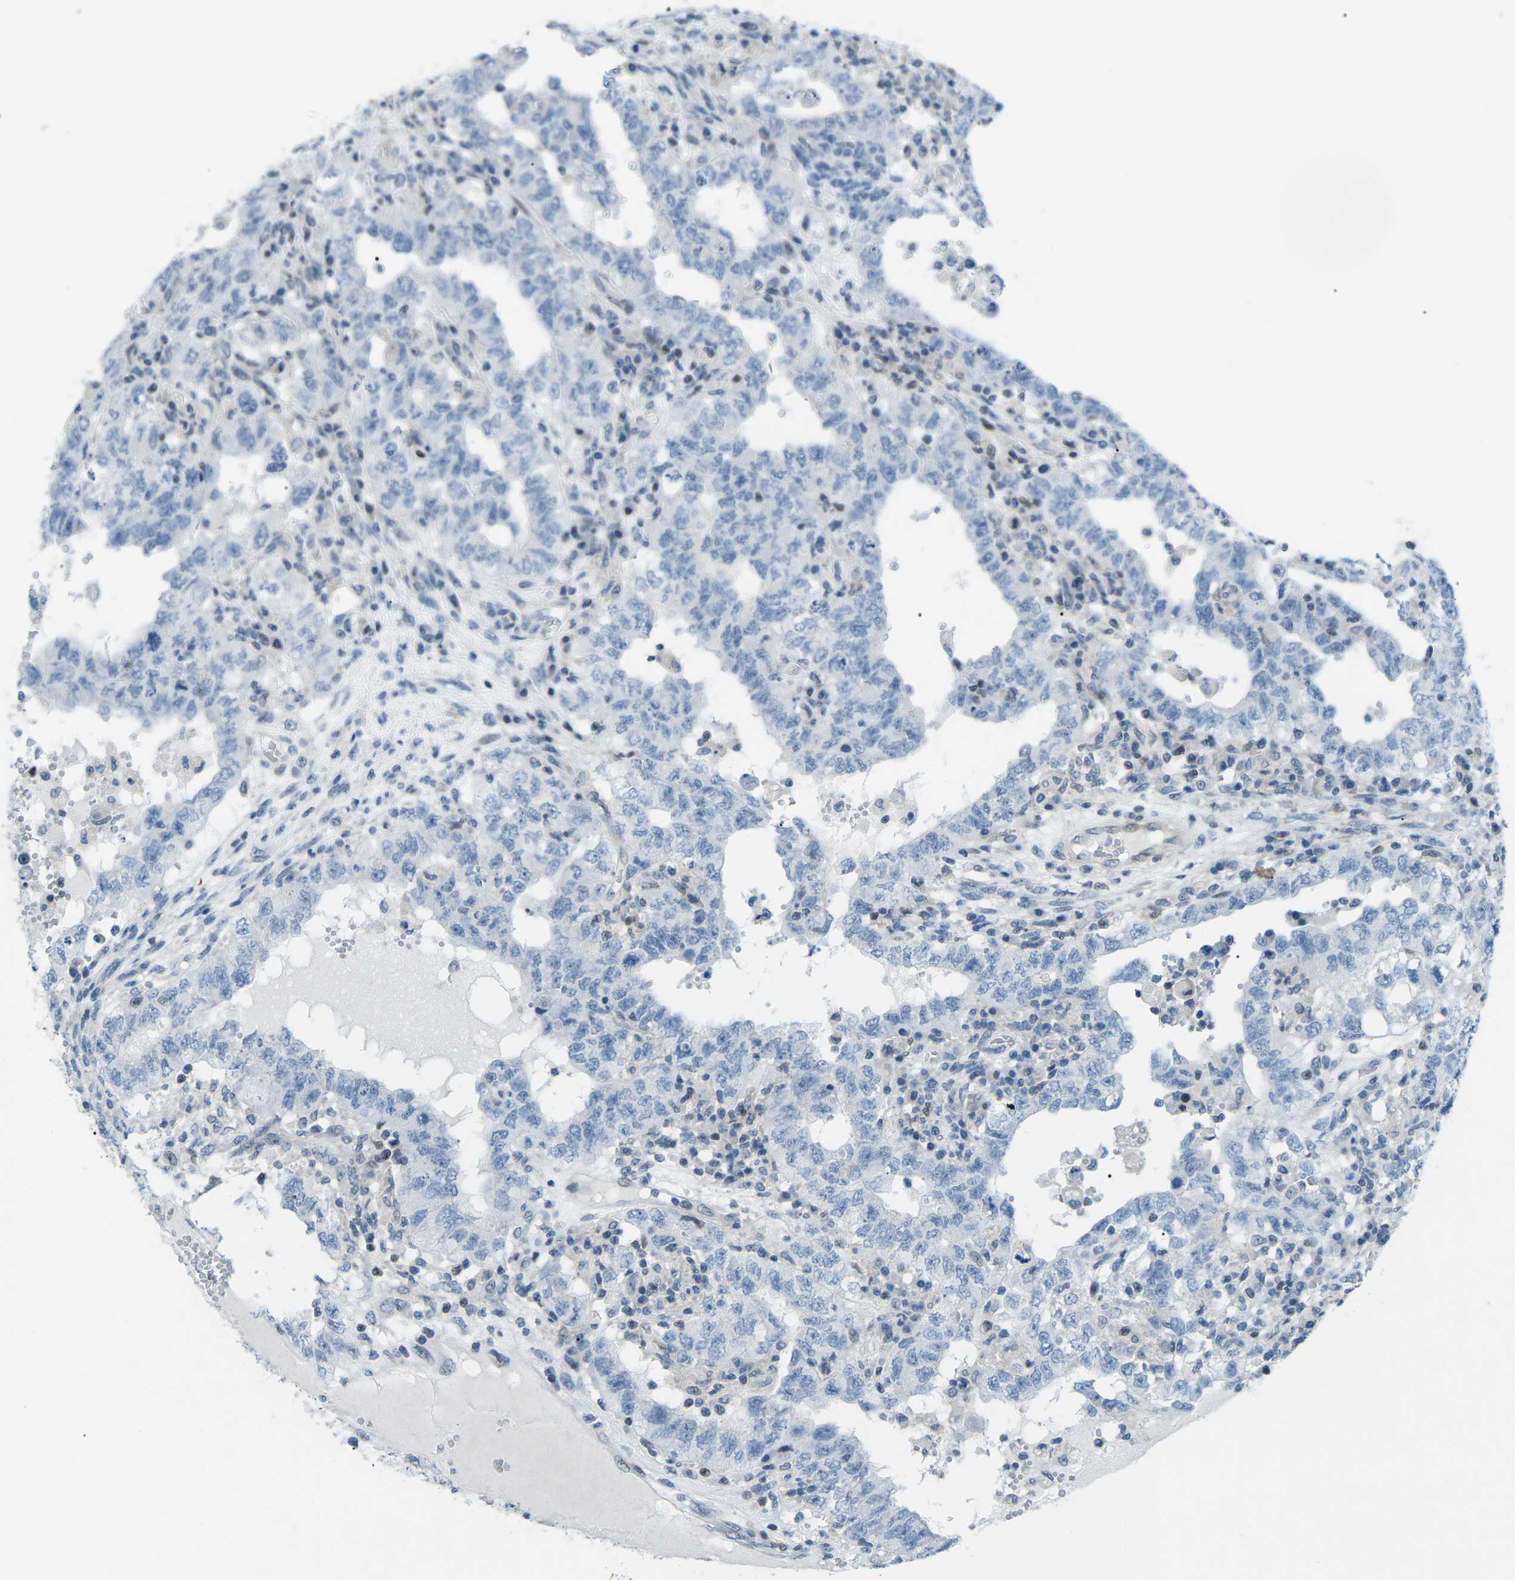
{"staining": {"intensity": "negative", "quantity": "none", "location": "none"}, "tissue": "testis cancer", "cell_type": "Tumor cells", "image_type": "cancer", "snomed": [{"axis": "morphology", "description": "Carcinoma, Embryonal, NOS"}, {"axis": "topography", "description": "Testis"}], "caption": "An IHC image of embryonal carcinoma (testis) is shown. There is no staining in tumor cells of embryonal carcinoma (testis).", "gene": "MBNL1", "patient": {"sex": "male", "age": 26}}